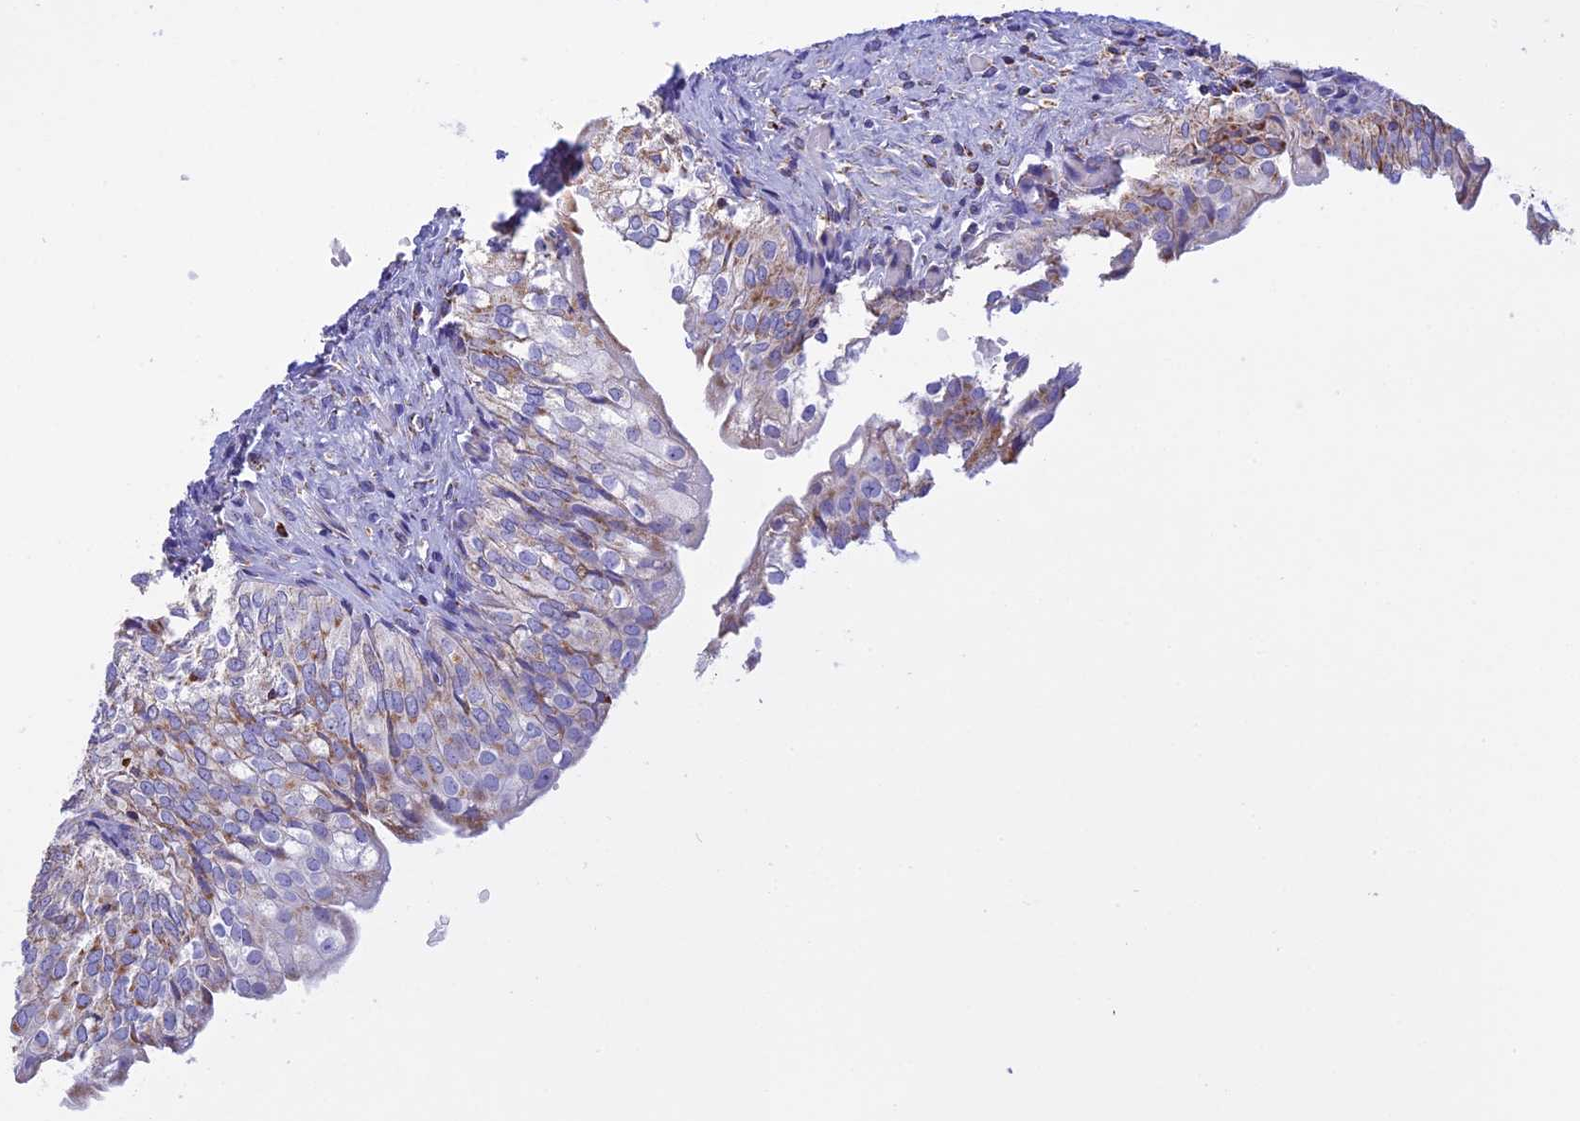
{"staining": {"intensity": "strong", "quantity": "<25%", "location": "cytoplasmic/membranous"}, "tissue": "urinary bladder", "cell_type": "Urothelial cells", "image_type": "normal", "snomed": [{"axis": "morphology", "description": "Normal tissue, NOS"}, {"axis": "topography", "description": "Urinary bladder"}], "caption": "Urothelial cells demonstrate medium levels of strong cytoplasmic/membranous positivity in about <25% of cells in normal urinary bladder. (Brightfield microscopy of DAB IHC at high magnification).", "gene": "KCNG1", "patient": {"sex": "male", "age": 55}}